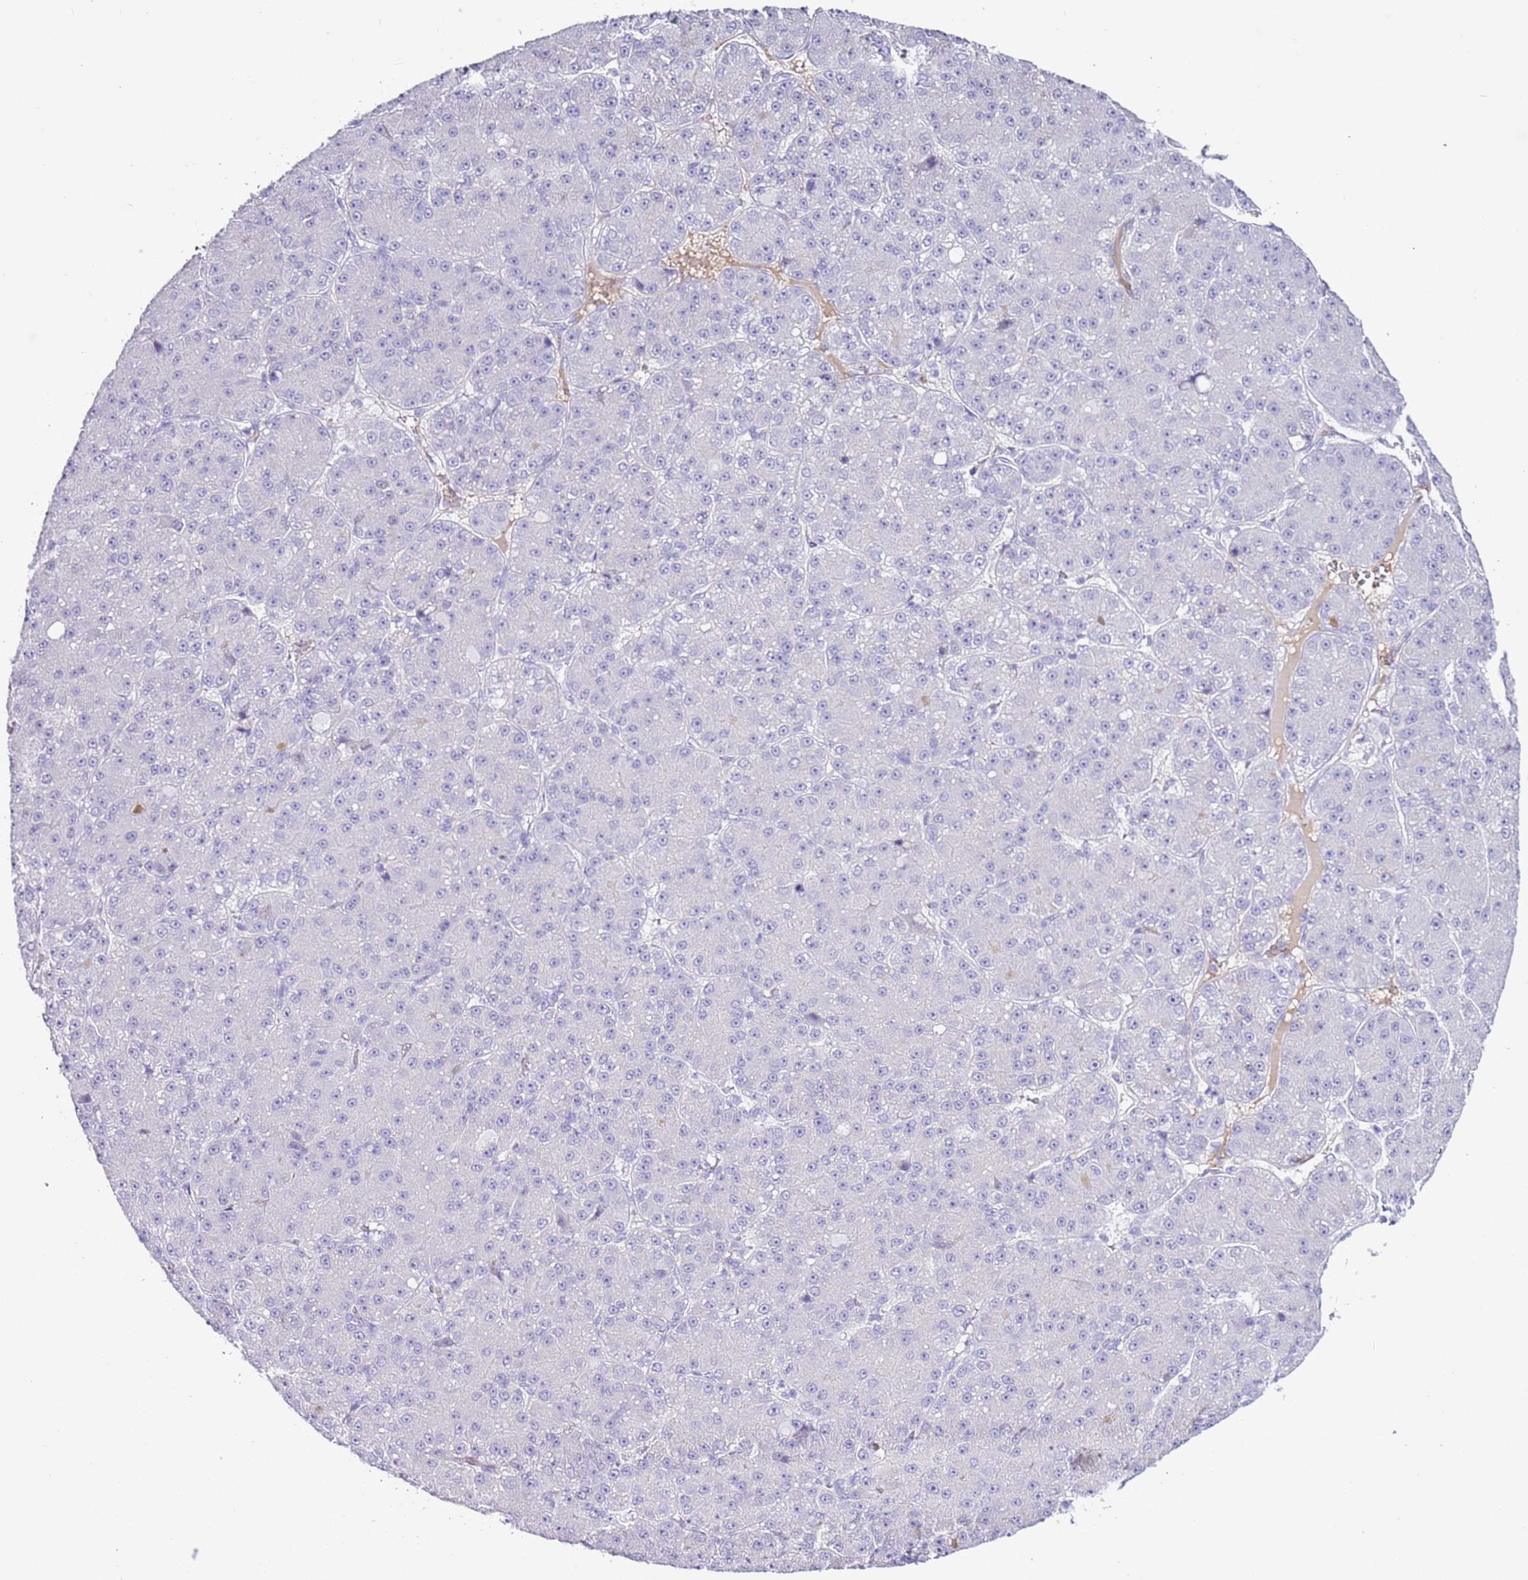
{"staining": {"intensity": "negative", "quantity": "none", "location": "none"}, "tissue": "liver cancer", "cell_type": "Tumor cells", "image_type": "cancer", "snomed": [{"axis": "morphology", "description": "Carcinoma, Hepatocellular, NOS"}, {"axis": "topography", "description": "Liver"}], "caption": "Immunohistochemical staining of human liver cancer reveals no significant expression in tumor cells.", "gene": "IGKV3D-11", "patient": {"sex": "male", "age": 67}}